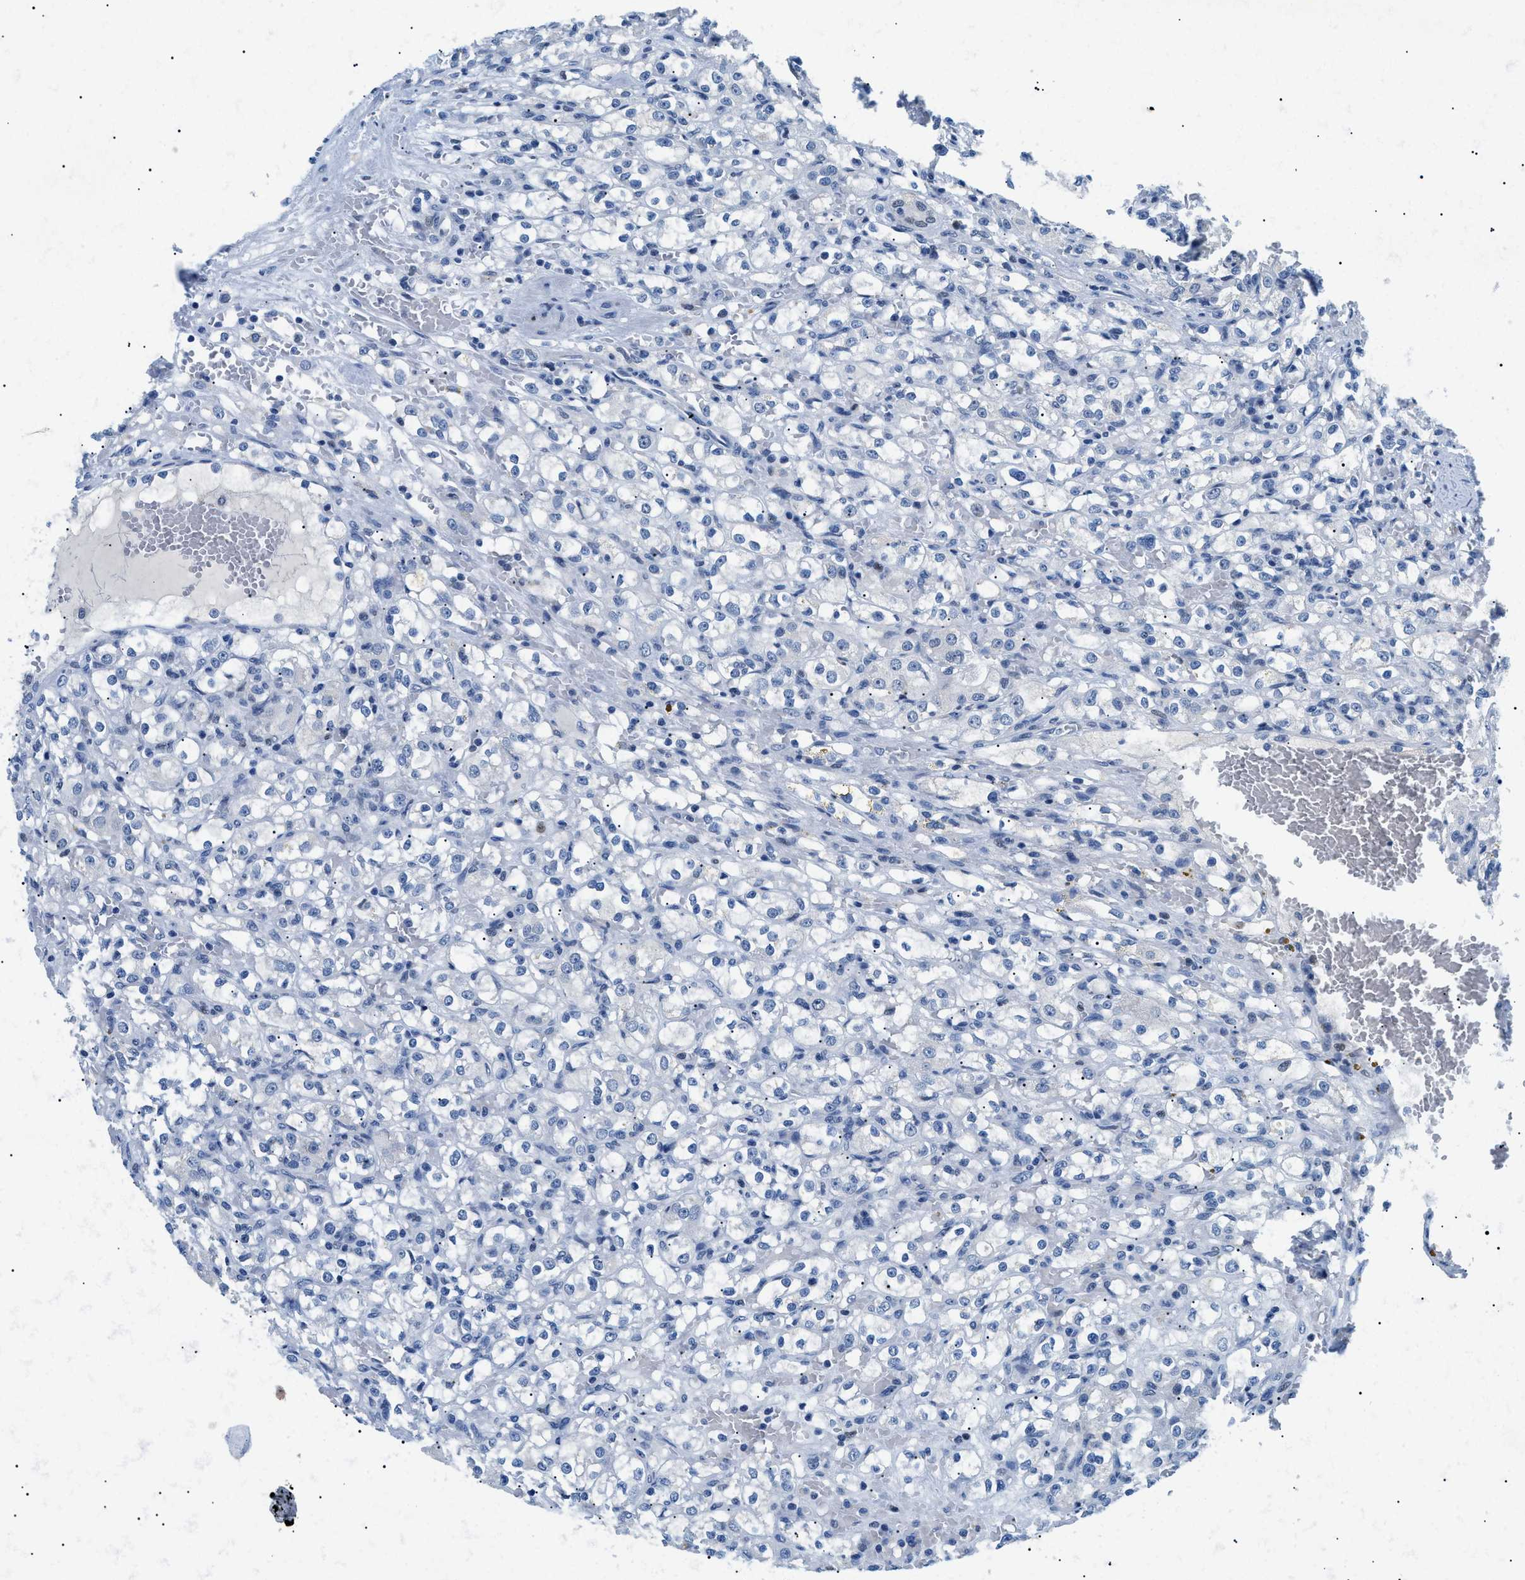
{"staining": {"intensity": "negative", "quantity": "none", "location": "none"}, "tissue": "renal cancer", "cell_type": "Tumor cells", "image_type": "cancer", "snomed": [{"axis": "morphology", "description": "Normal tissue, NOS"}, {"axis": "morphology", "description": "Adenocarcinoma, NOS"}, {"axis": "topography", "description": "Kidney"}], "caption": "Tumor cells show no significant positivity in adenocarcinoma (renal).", "gene": "SMARCC1", "patient": {"sex": "male", "age": 61}}